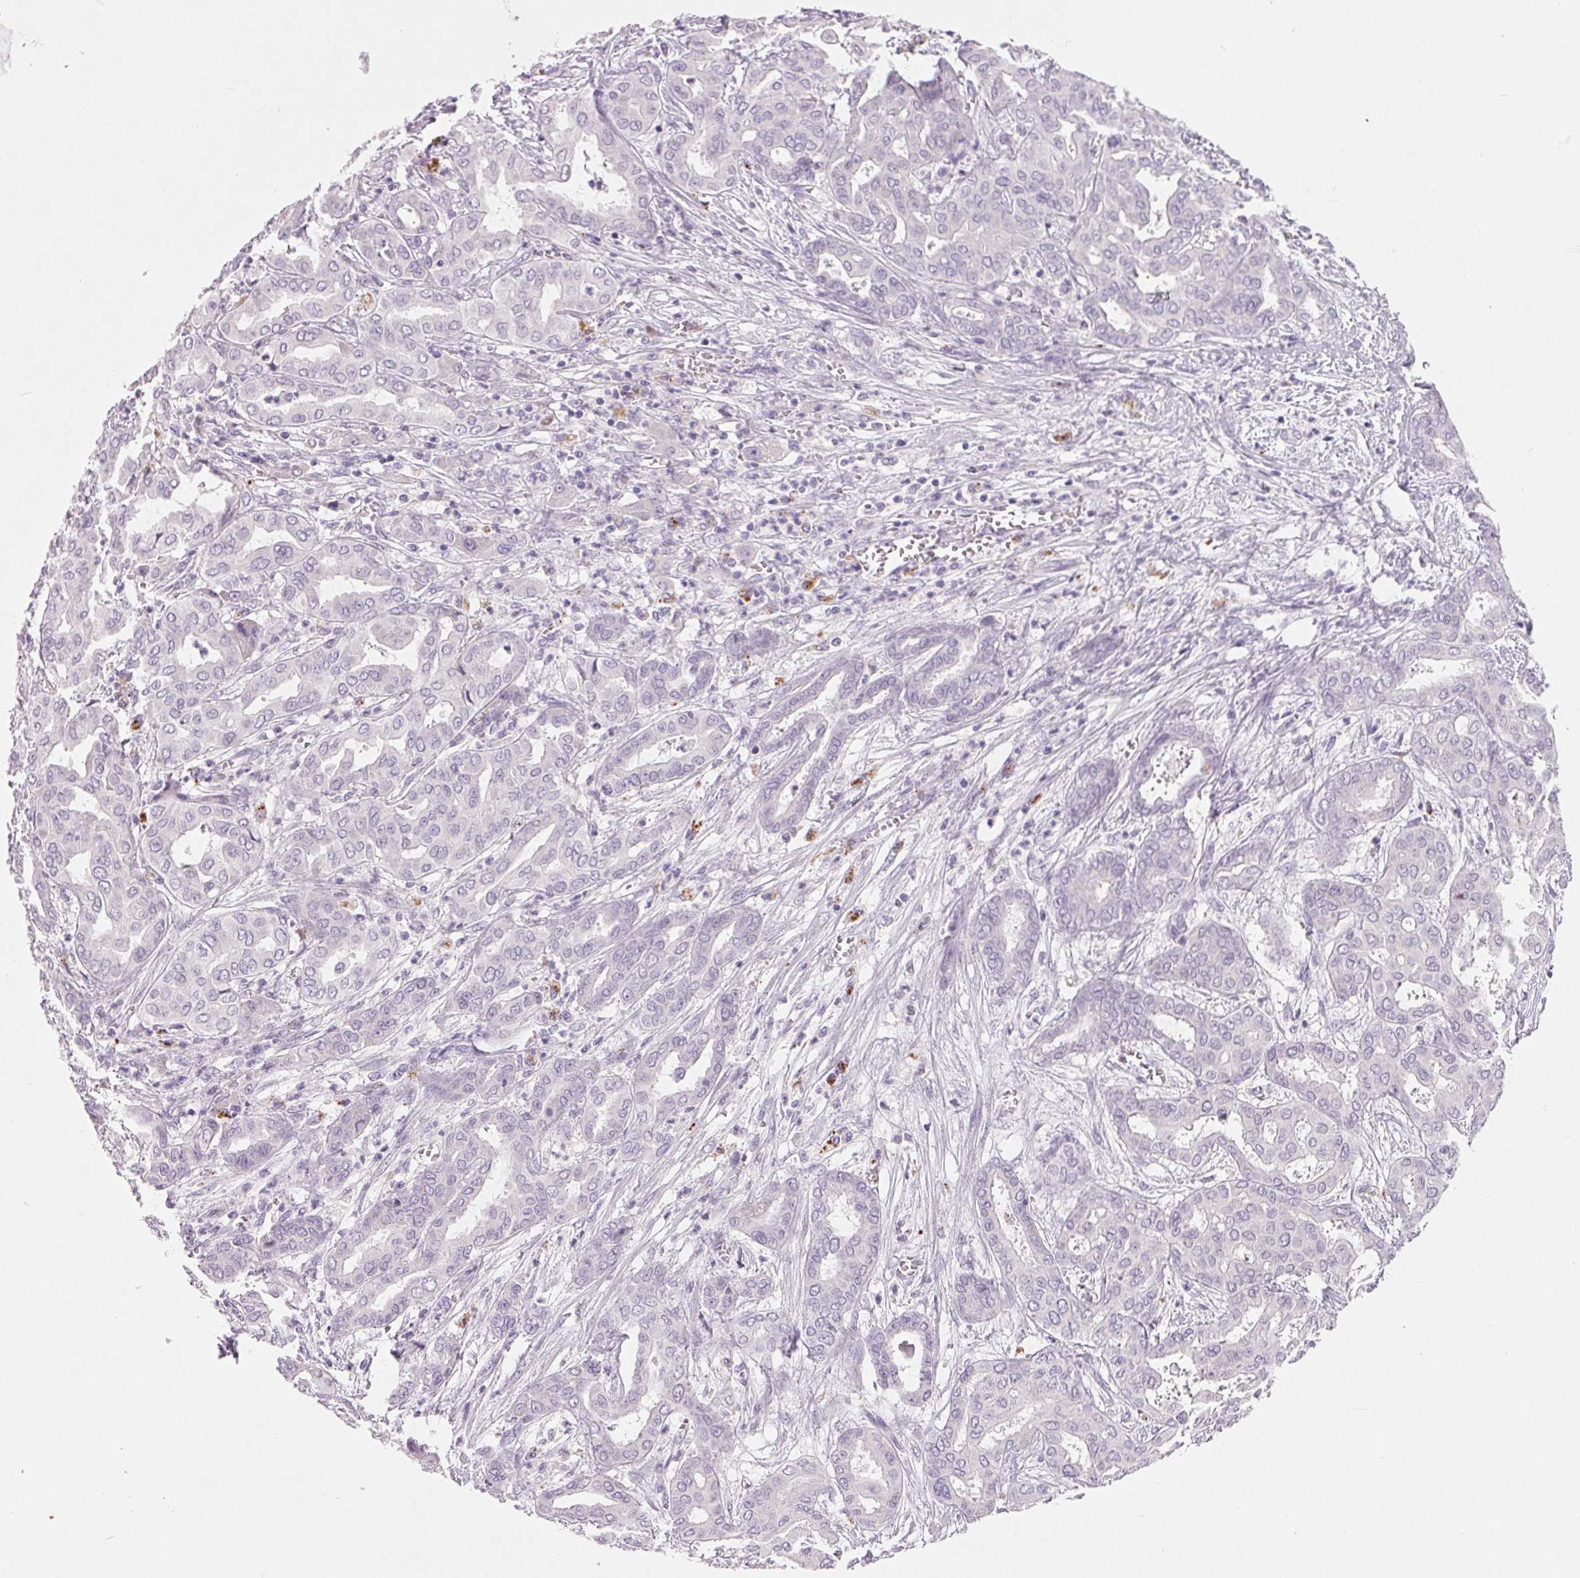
{"staining": {"intensity": "negative", "quantity": "none", "location": "none"}, "tissue": "liver cancer", "cell_type": "Tumor cells", "image_type": "cancer", "snomed": [{"axis": "morphology", "description": "Cholangiocarcinoma"}, {"axis": "topography", "description": "Liver"}], "caption": "High magnification brightfield microscopy of liver cholangiocarcinoma stained with DAB (3,3'-diaminobenzidine) (brown) and counterstained with hematoxylin (blue): tumor cells show no significant expression.", "gene": "SPACA5B", "patient": {"sex": "female", "age": 64}}